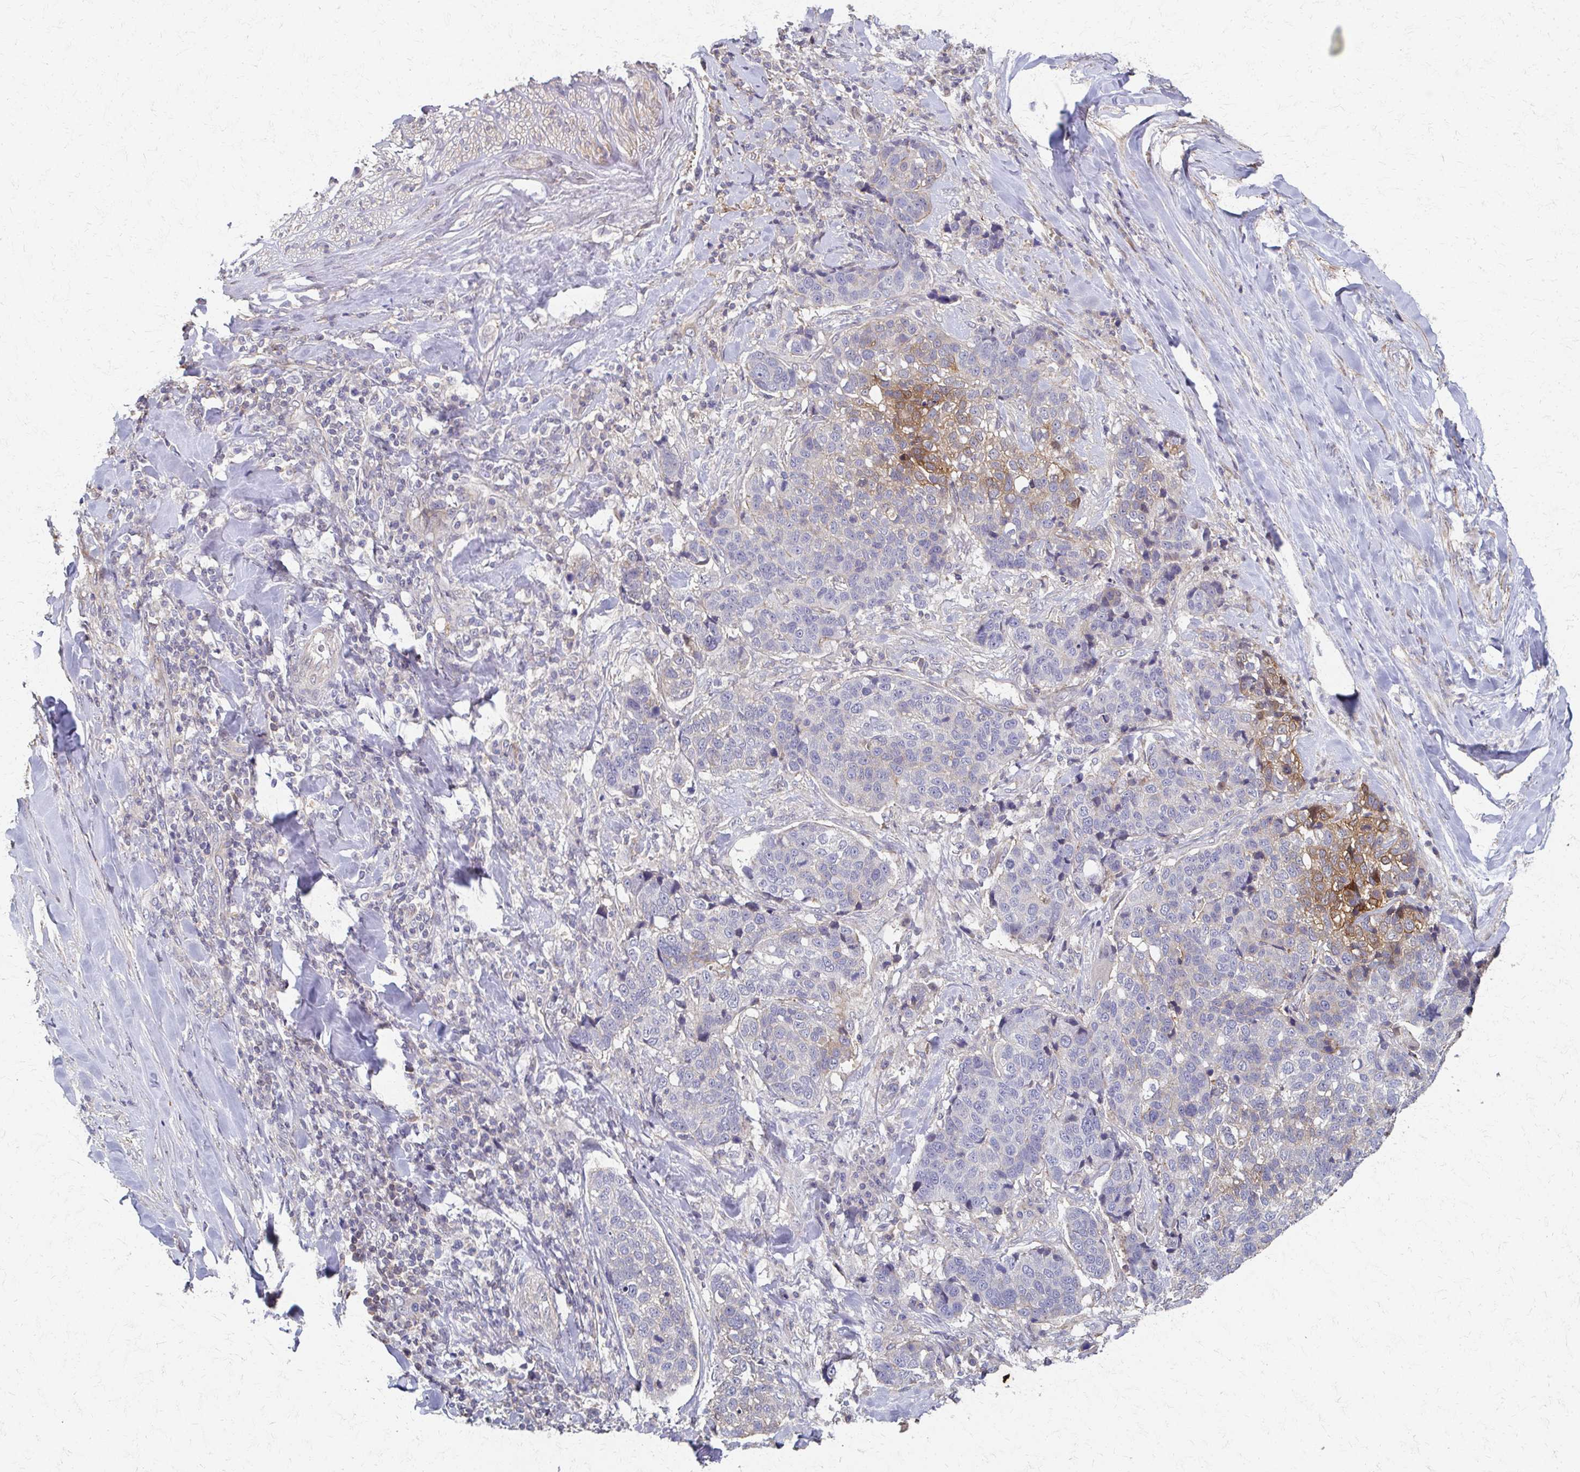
{"staining": {"intensity": "moderate", "quantity": "<25%", "location": "cytoplasmic/membranous"}, "tissue": "lung cancer", "cell_type": "Tumor cells", "image_type": "cancer", "snomed": [{"axis": "morphology", "description": "Squamous cell carcinoma, NOS"}, {"axis": "topography", "description": "Lymph node"}, {"axis": "topography", "description": "Lung"}], "caption": "Immunohistochemical staining of human lung cancer (squamous cell carcinoma) exhibits low levels of moderate cytoplasmic/membranous positivity in about <25% of tumor cells.", "gene": "EOLA2", "patient": {"sex": "male", "age": 61}}